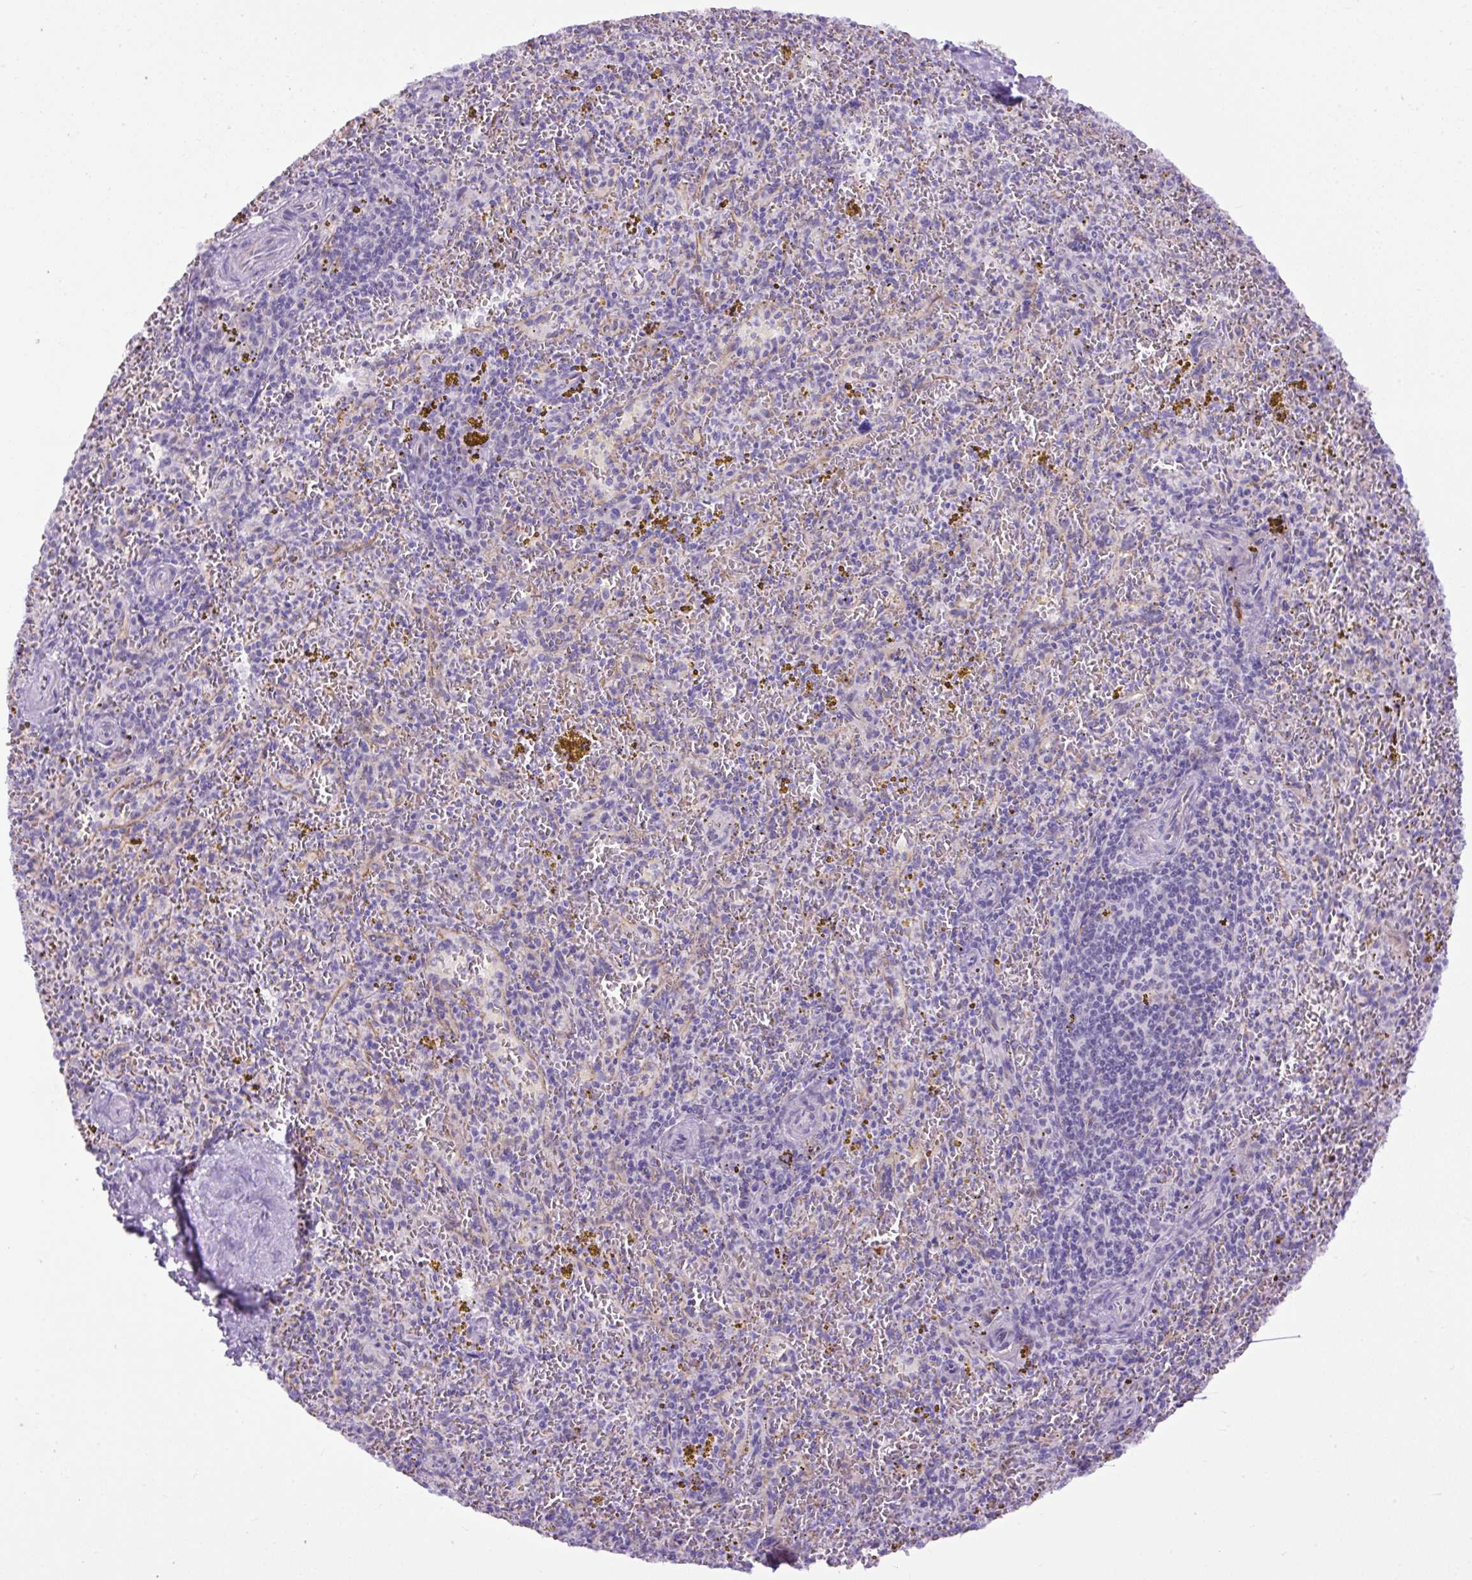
{"staining": {"intensity": "negative", "quantity": "none", "location": "none"}, "tissue": "spleen", "cell_type": "Cells in red pulp", "image_type": "normal", "snomed": [{"axis": "morphology", "description": "Normal tissue, NOS"}, {"axis": "topography", "description": "Spleen"}], "caption": "Human spleen stained for a protein using IHC shows no staining in cells in red pulp.", "gene": "SPTBN5", "patient": {"sex": "male", "age": 57}}